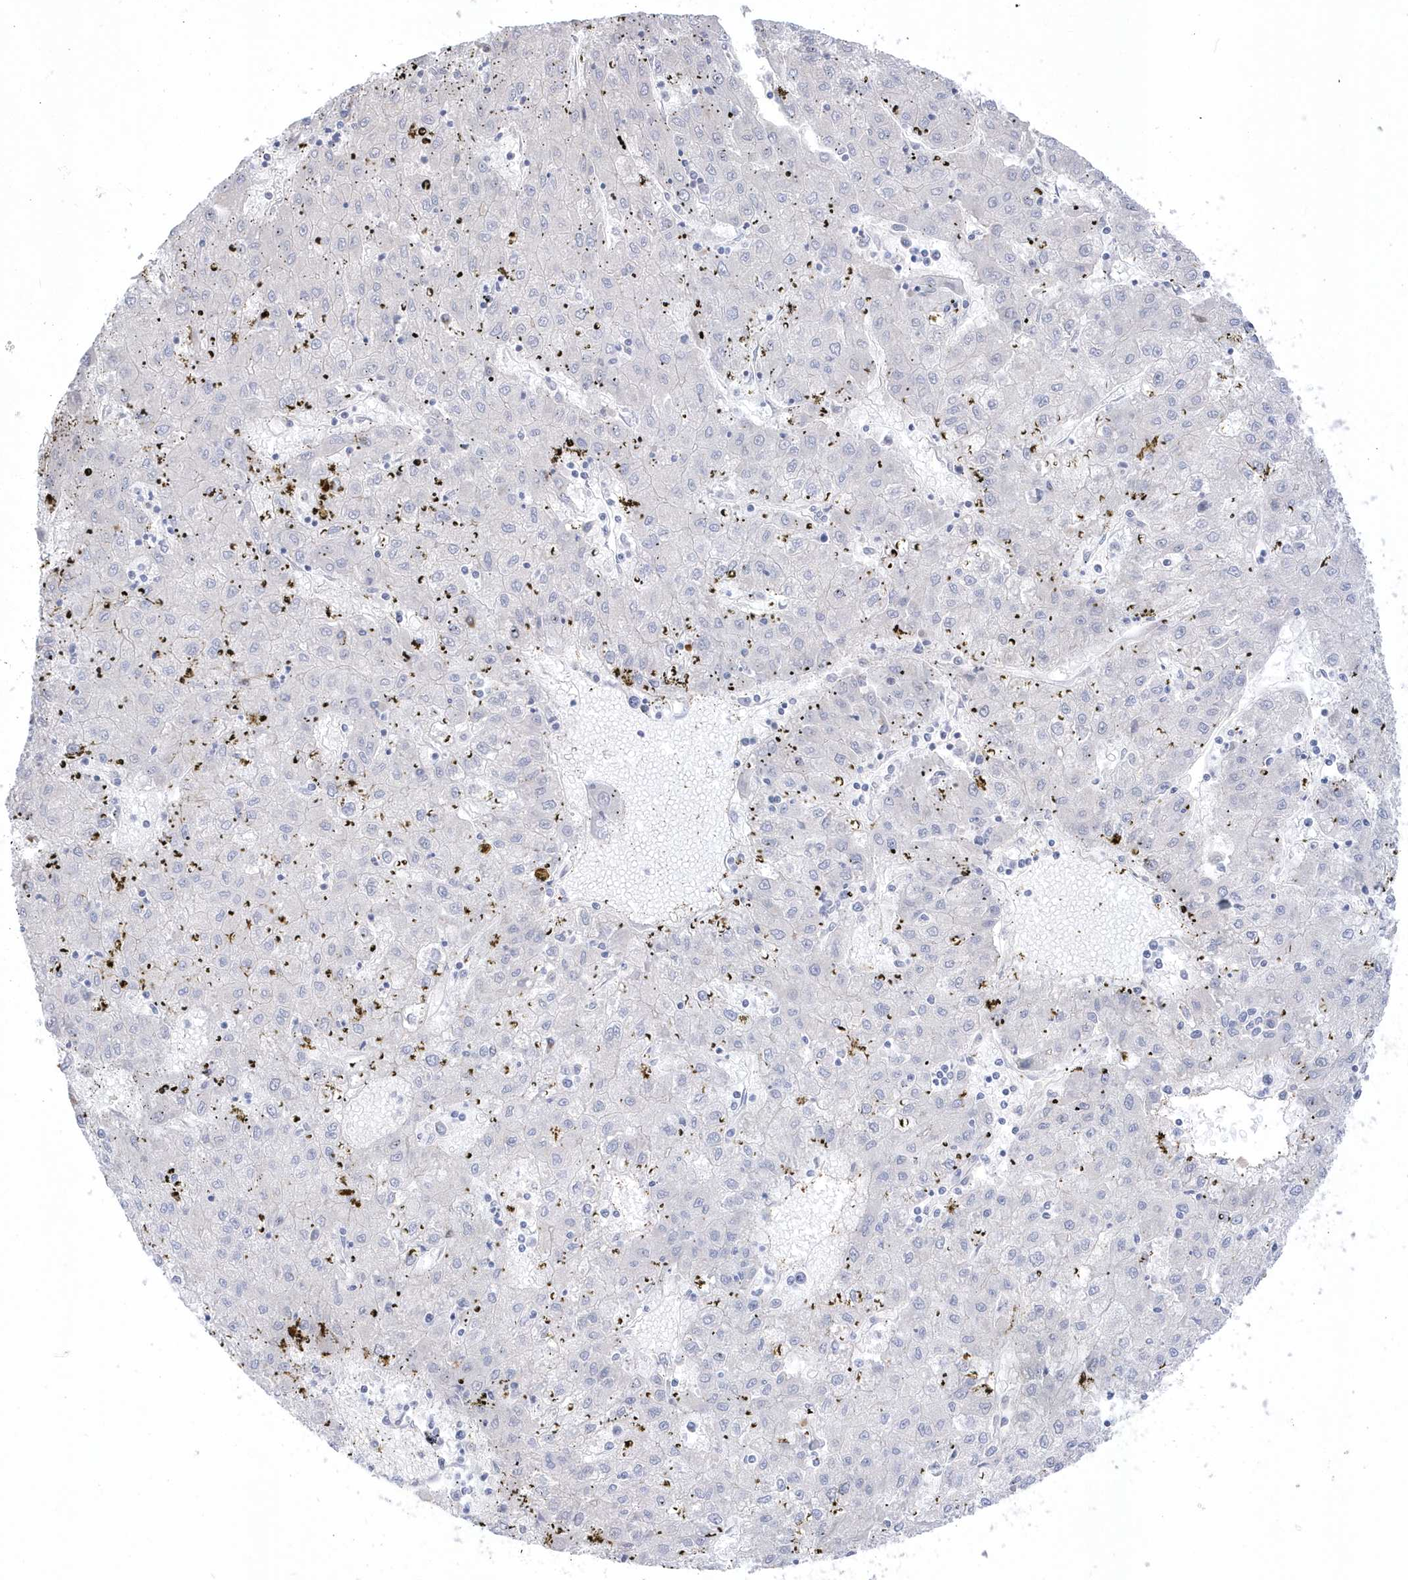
{"staining": {"intensity": "negative", "quantity": "none", "location": "none"}, "tissue": "liver cancer", "cell_type": "Tumor cells", "image_type": "cancer", "snomed": [{"axis": "morphology", "description": "Carcinoma, Hepatocellular, NOS"}, {"axis": "topography", "description": "Liver"}], "caption": "A micrograph of human liver hepatocellular carcinoma is negative for staining in tumor cells.", "gene": "SEMA3D", "patient": {"sex": "male", "age": 72}}